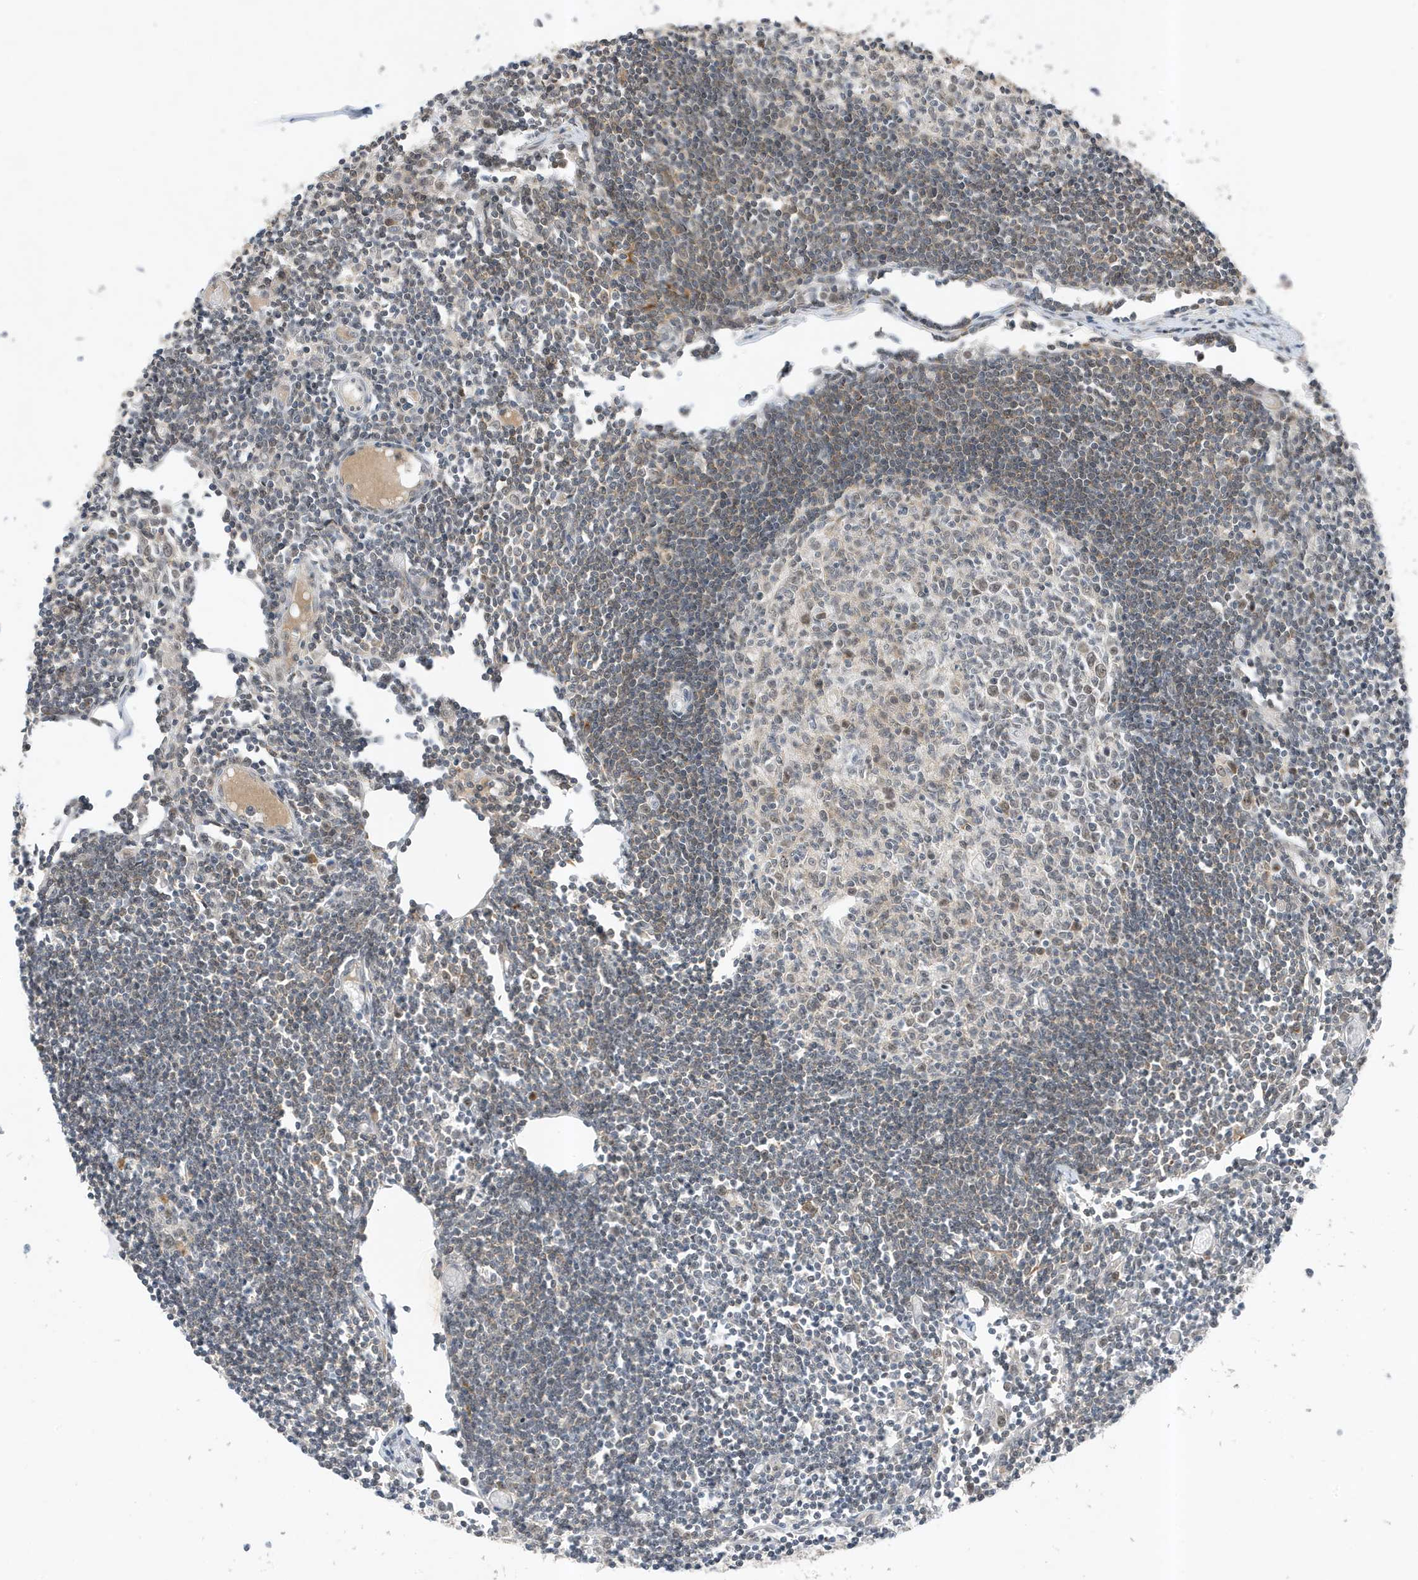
{"staining": {"intensity": "moderate", "quantity": "<25%", "location": "cytoplasmic/membranous"}, "tissue": "lymph node", "cell_type": "Germinal center cells", "image_type": "normal", "snomed": [{"axis": "morphology", "description": "Normal tissue, NOS"}, {"axis": "topography", "description": "Lymph node"}], "caption": "Immunohistochemistry micrograph of unremarkable lymph node: human lymph node stained using immunohistochemistry (IHC) shows low levels of moderate protein expression localized specifically in the cytoplasmic/membranous of germinal center cells, appearing as a cytoplasmic/membranous brown color.", "gene": "MAST3", "patient": {"sex": "female", "age": 11}}